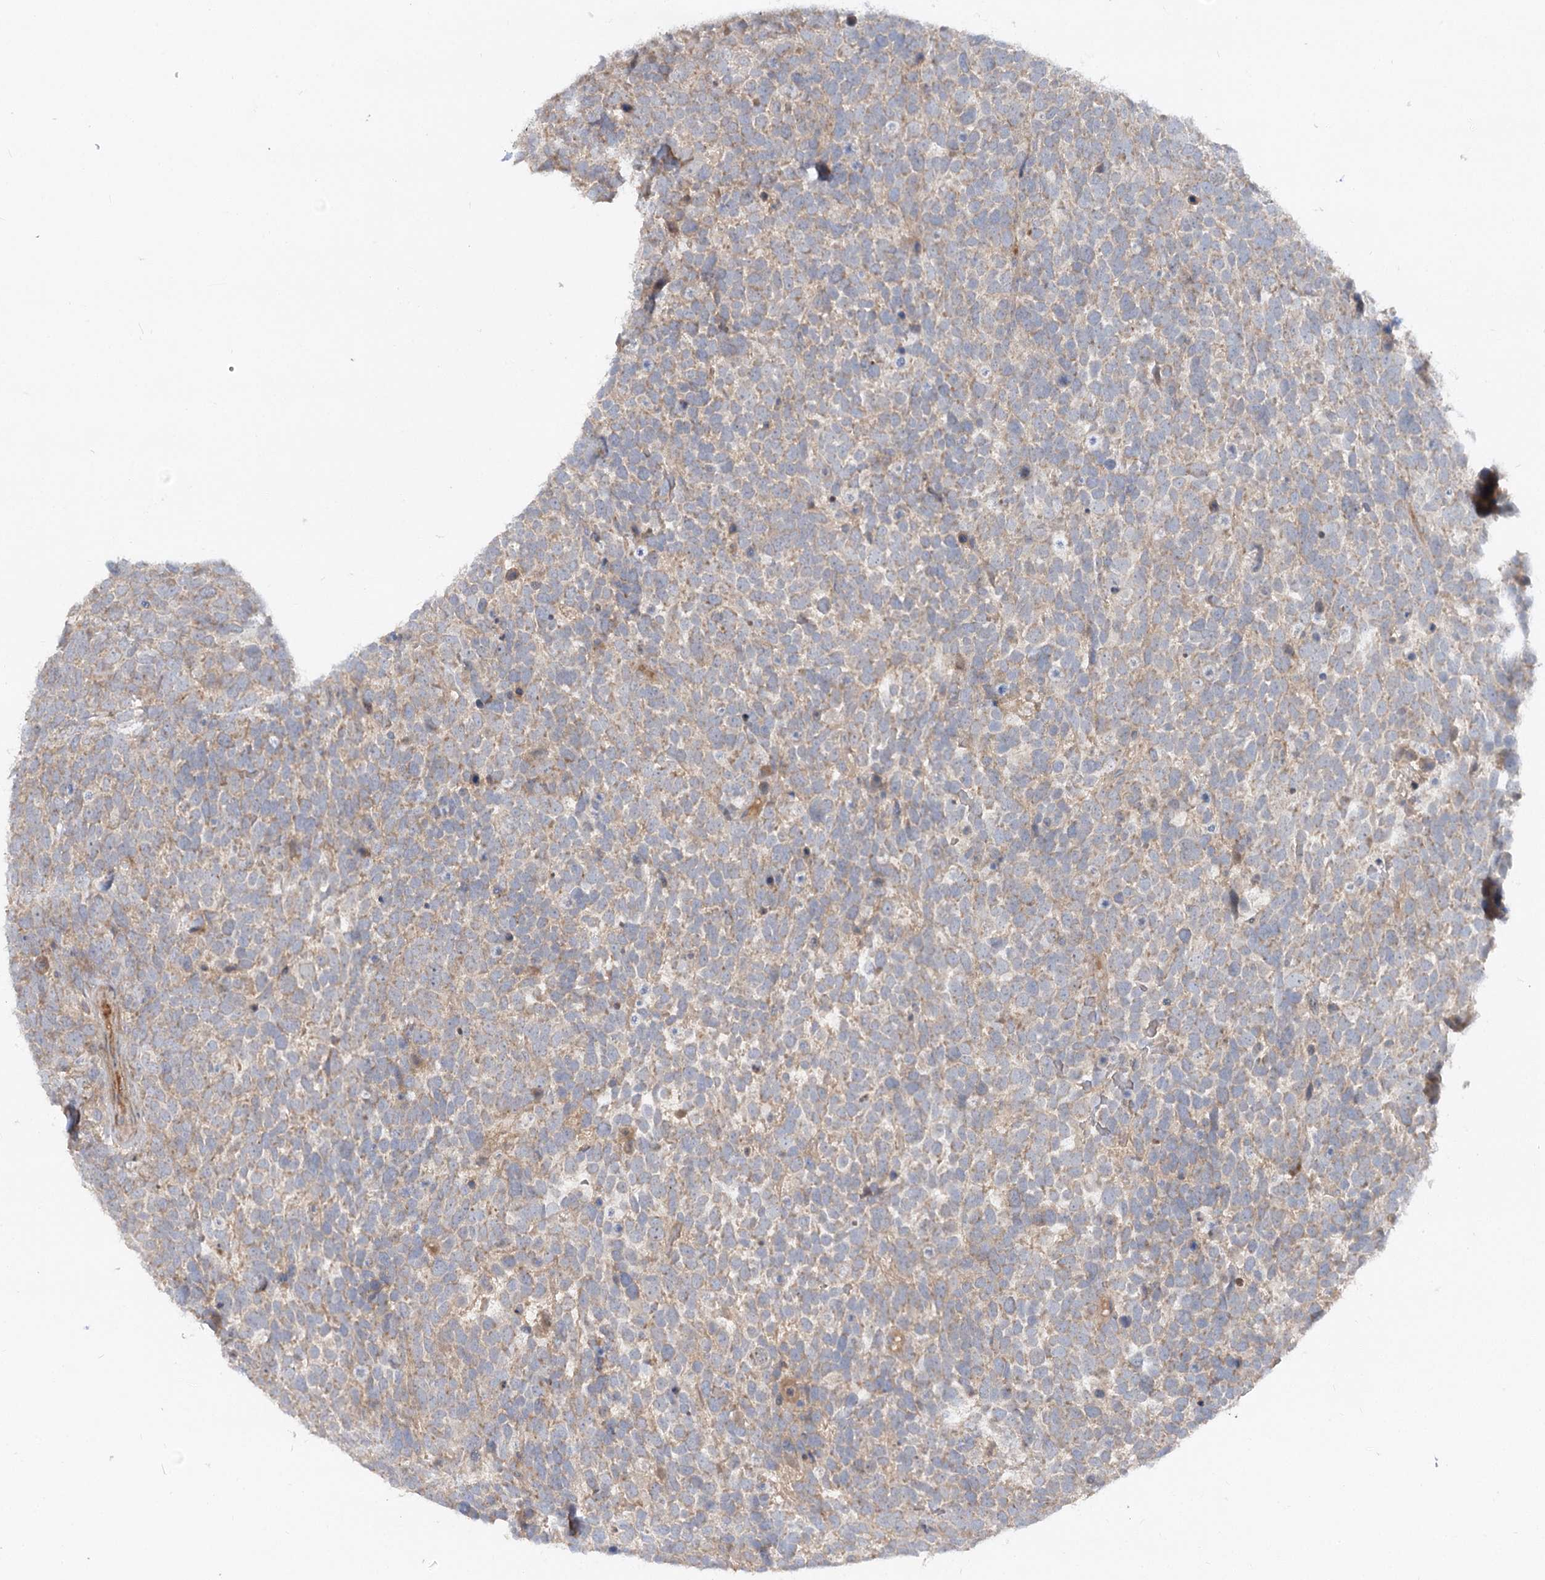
{"staining": {"intensity": "weak", "quantity": "<25%", "location": "cytoplasmic/membranous"}, "tissue": "urothelial cancer", "cell_type": "Tumor cells", "image_type": "cancer", "snomed": [{"axis": "morphology", "description": "Urothelial carcinoma, High grade"}, {"axis": "topography", "description": "Urinary bladder"}], "caption": "Immunohistochemistry (IHC) image of neoplastic tissue: human urothelial cancer stained with DAB (3,3'-diaminobenzidine) shows no significant protein staining in tumor cells.", "gene": "FGF19", "patient": {"sex": "female", "age": 82}}